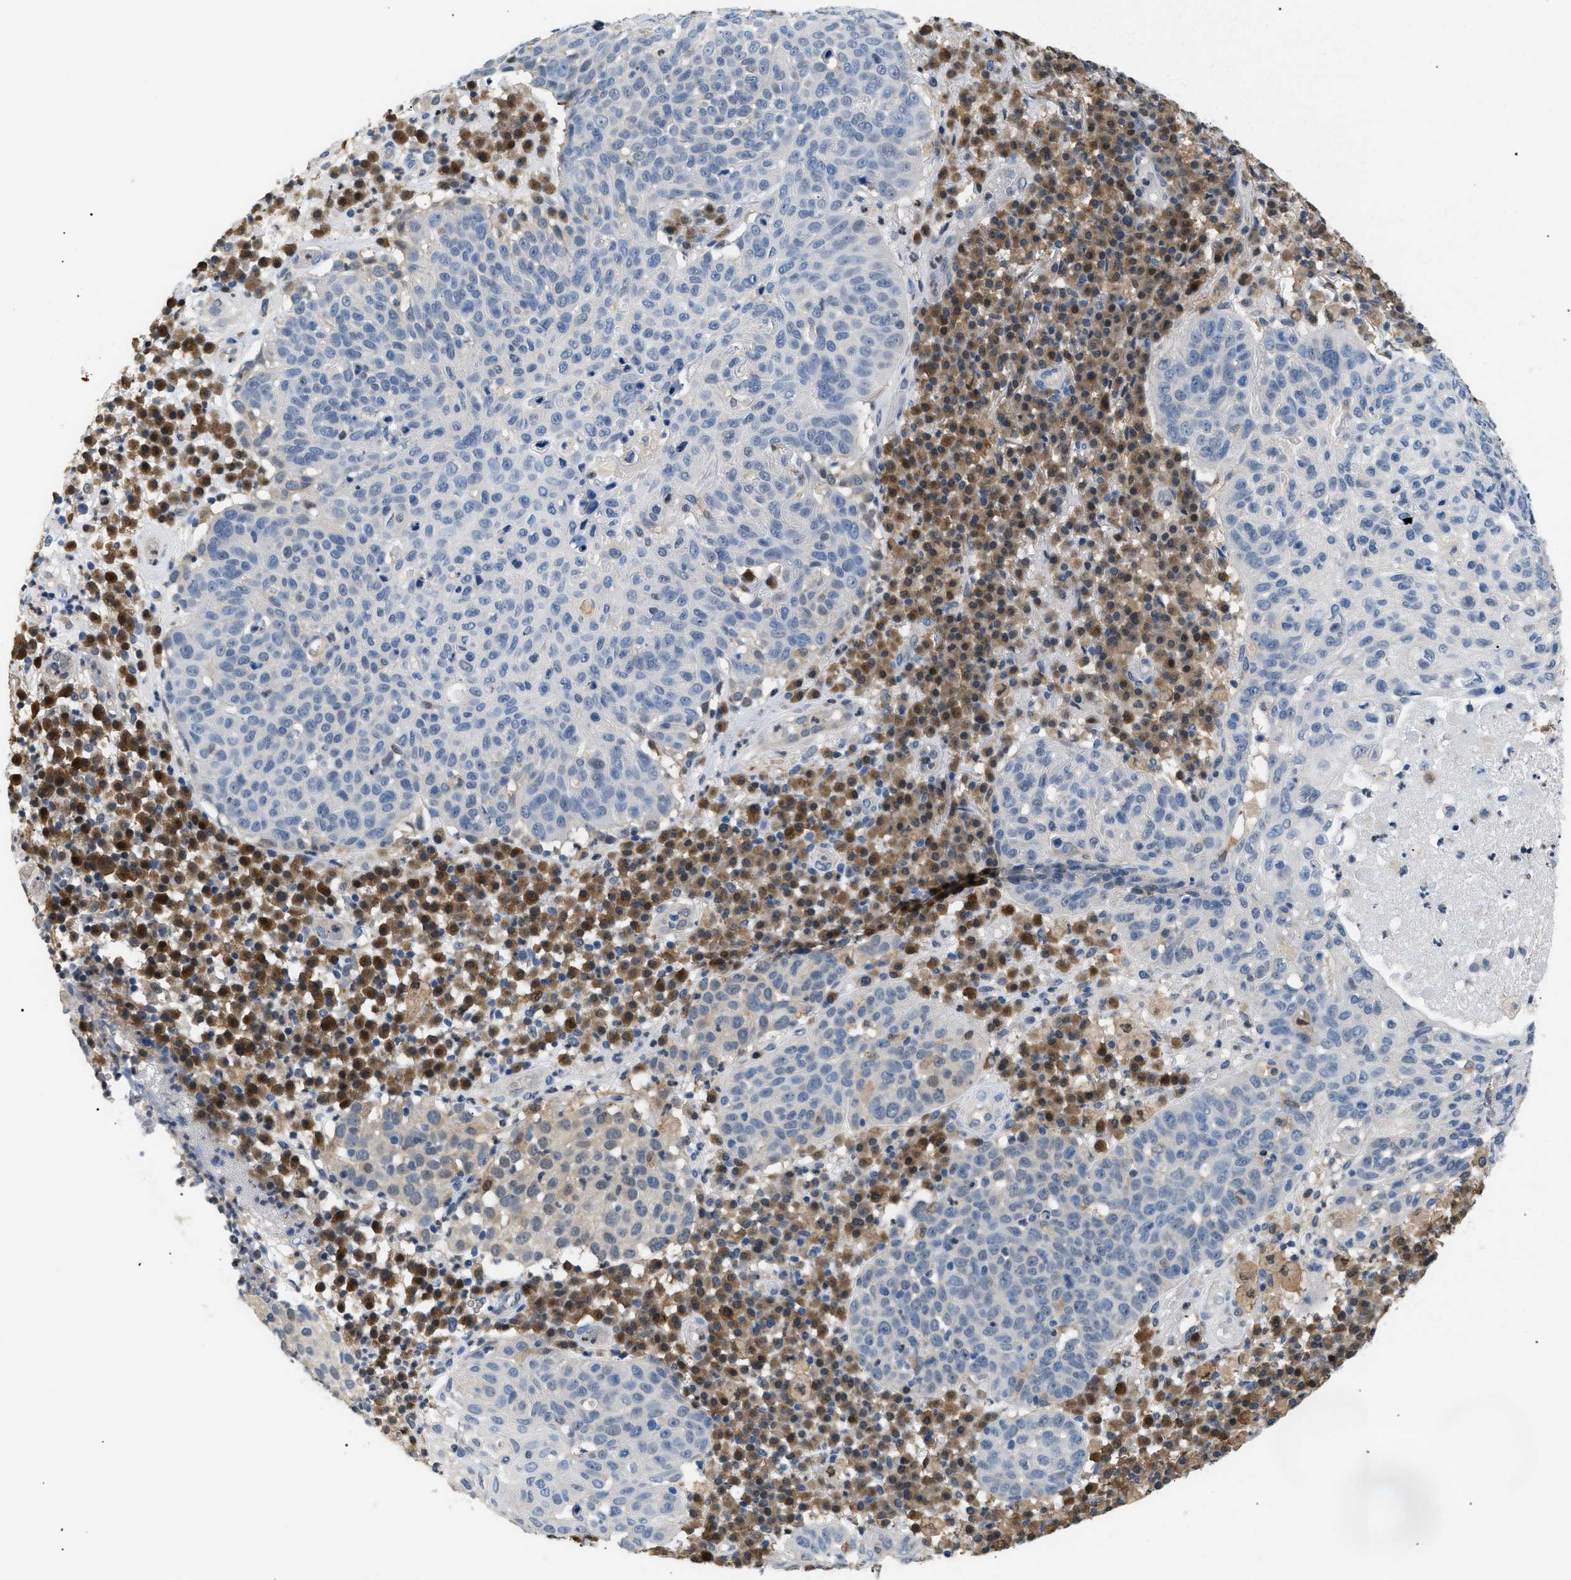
{"staining": {"intensity": "weak", "quantity": "<25%", "location": "cytoplasmic/membranous"}, "tissue": "skin cancer", "cell_type": "Tumor cells", "image_type": "cancer", "snomed": [{"axis": "morphology", "description": "Squamous cell carcinoma in situ, NOS"}, {"axis": "morphology", "description": "Squamous cell carcinoma, NOS"}, {"axis": "topography", "description": "Skin"}], "caption": "Tumor cells show no significant positivity in skin cancer. (DAB immunohistochemistry with hematoxylin counter stain).", "gene": "AKR1A1", "patient": {"sex": "male", "age": 93}}